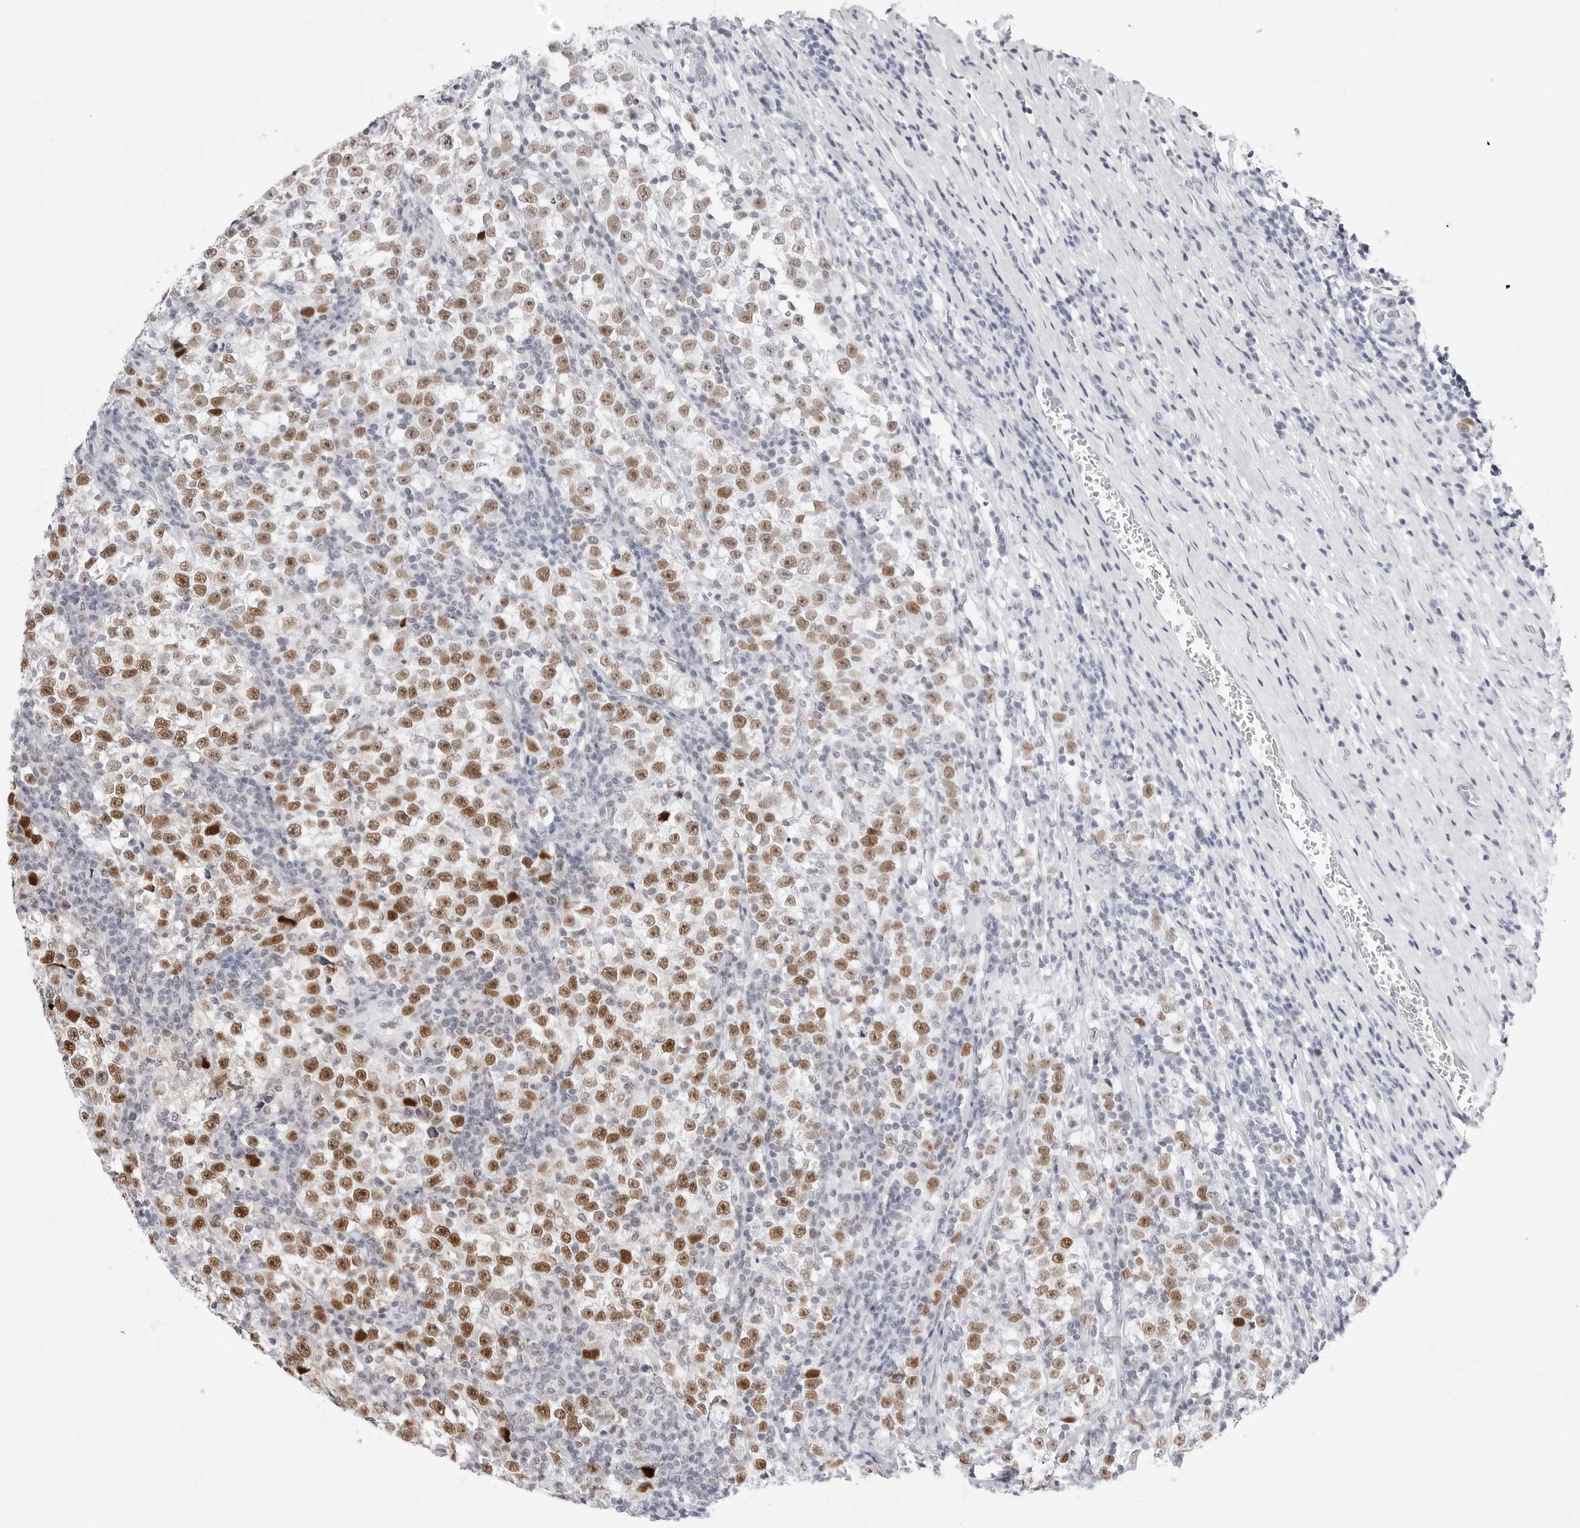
{"staining": {"intensity": "strong", "quantity": ">75%", "location": "nuclear"}, "tissue": "testis cancer", "cell_type": "Tumor cells", "image_type": "cancer", "snomed": [{"axis": "morphology", "description": "Normal tissue, NOS"}, {"axis": "morphology", "description": "Seminoma, NOS"}, {"axis": "topography", "description": "Testis"}], "caption": "Testis cancer (seminoma) stained with a brown dye exhibits strong nuclear positive expression in approximately >75% of tumor cells.", "gene": "NASP", "patient": {"sex": "male", "age": 43}}